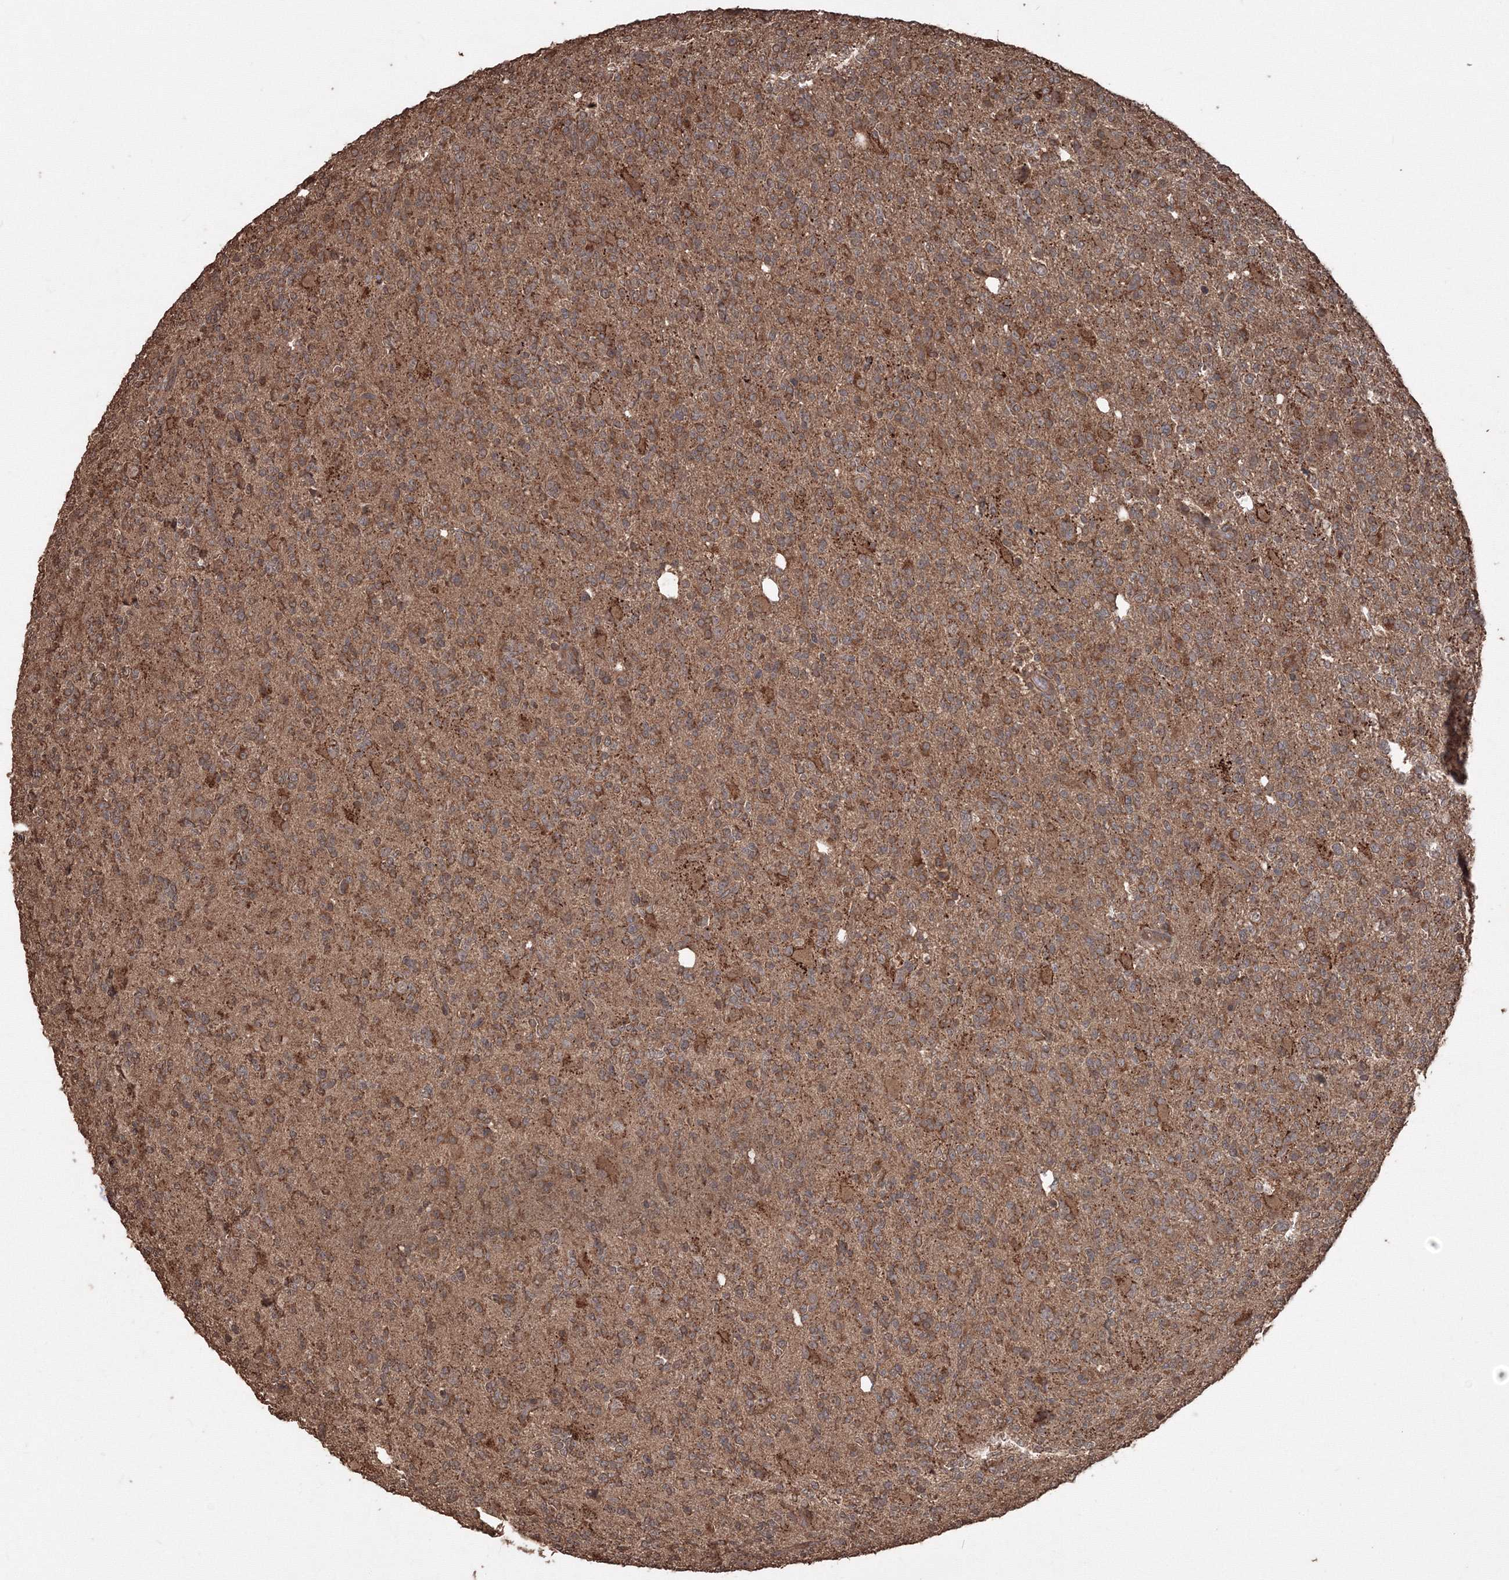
{"staining": {"intensity": "moderate", "quantity": "25%-75%", "location": "cytoplasmic/membranous"}, "tissue": "glioma", "cell_type": "Tumor cells", "image_type": "cancer", "snomed": [{"axis": "morphology", "description": "Glioma, malignant, High grade"}, {"axis": "topography", "description": "Brain"}], "caption": "Immunohistochemistry staining of glioma, which displays medium levels of moderate cytoplasmic/membranous expression in approximately 25%-75% of tumor cells indicating moderate cytoplasmic/membranous protein positivity. The staining was performed using DAB (3,3'-diaminobenzidine) (brown) for protein detection and nuclei were counterstained in hematoxylin (blue).", "gene": "CCDC122", "patient": {"sex": "female", "age": 62}}